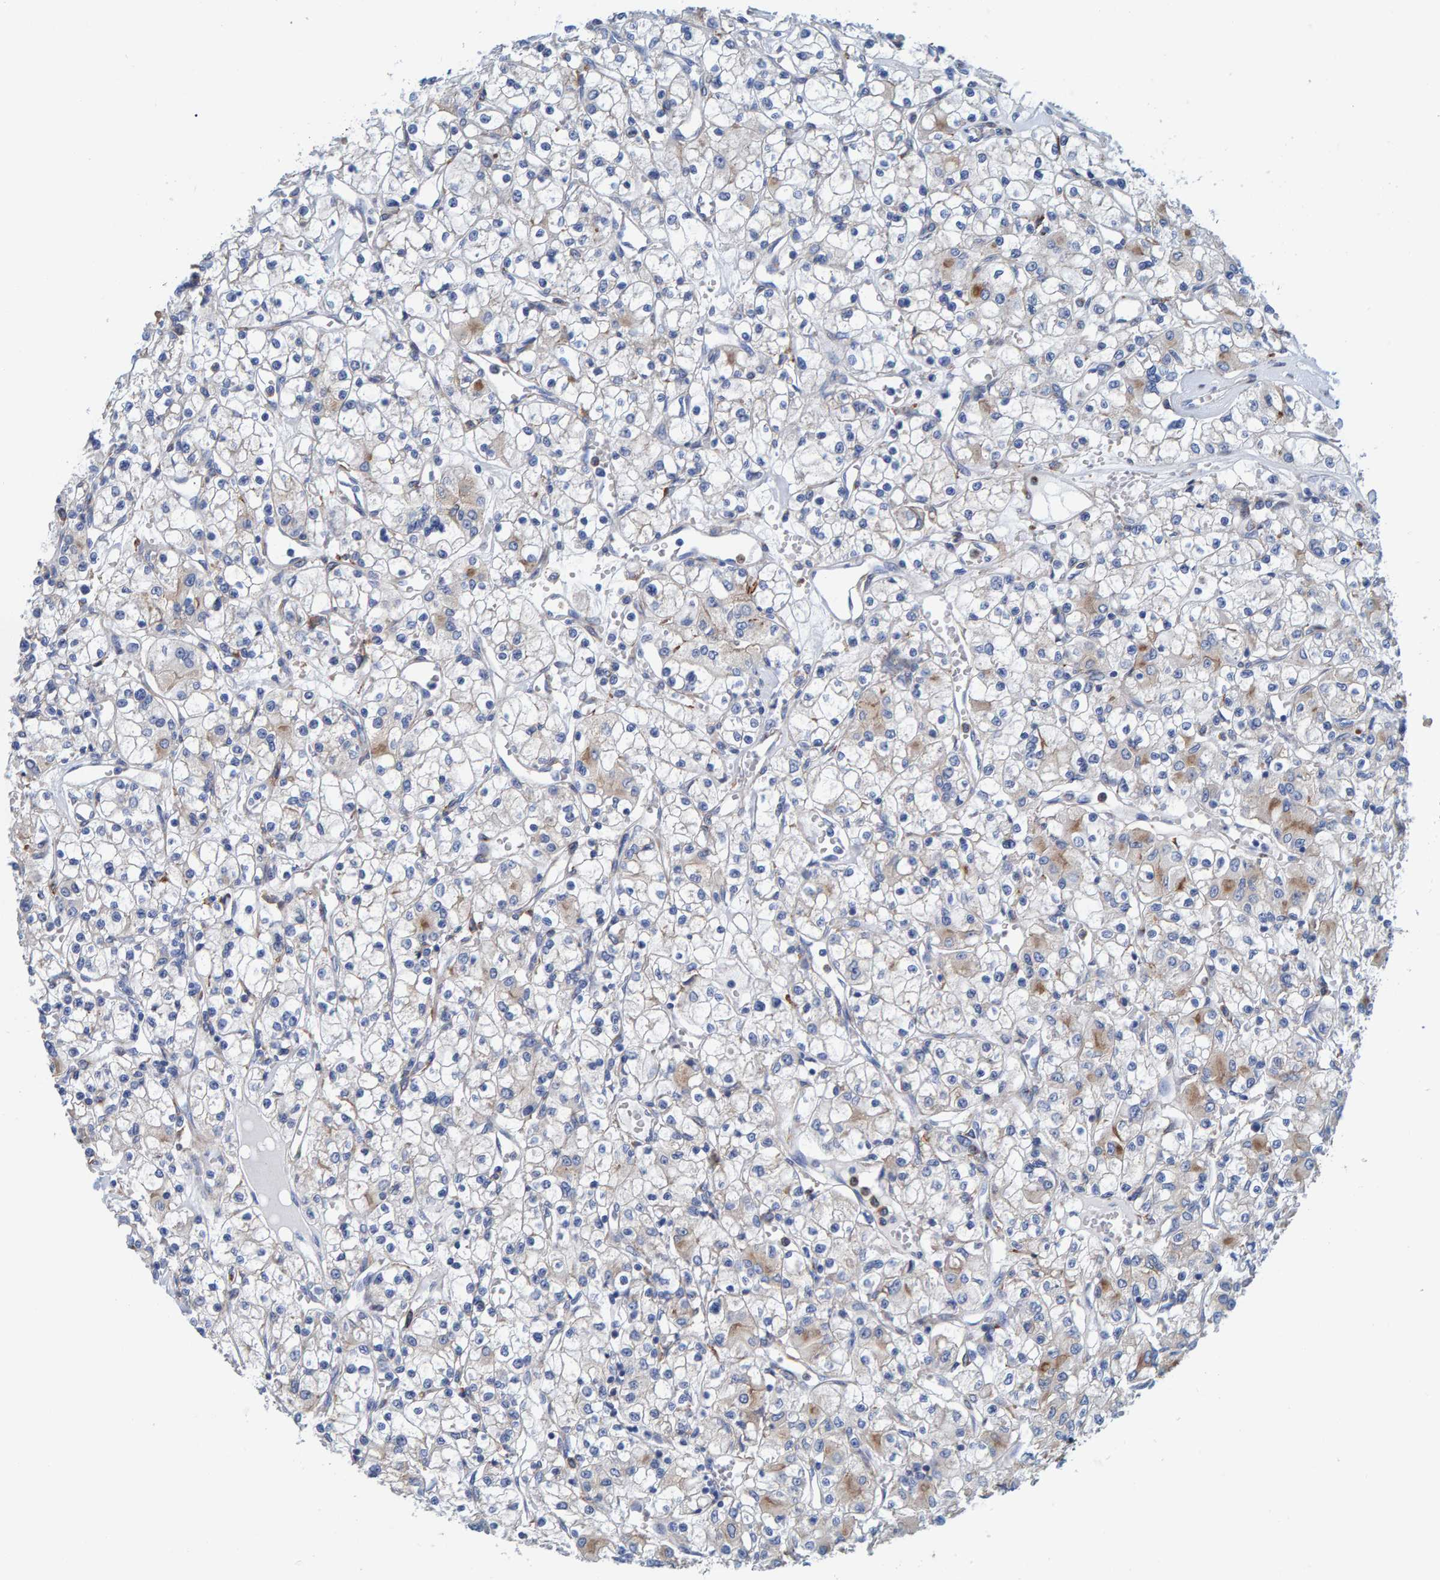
{"staining": {"intensity": "weak", "quantity": "<25%", "location": "cytoplasmic/membranous"}, "tissue": "renal cancer", "cell_type": "Tumor cells", "image_type": "cancer", "snomed": [{"axis": "morphology", "description": "Adenocarcinoma, NOS"}, {"axis": "topography", "description": "Kidney"}], "caption": "The image reveals no significant positivity in tumor cells of renal cancer.", "gene": "LRP1", "patient": {"sex": "female", "age": 59}}